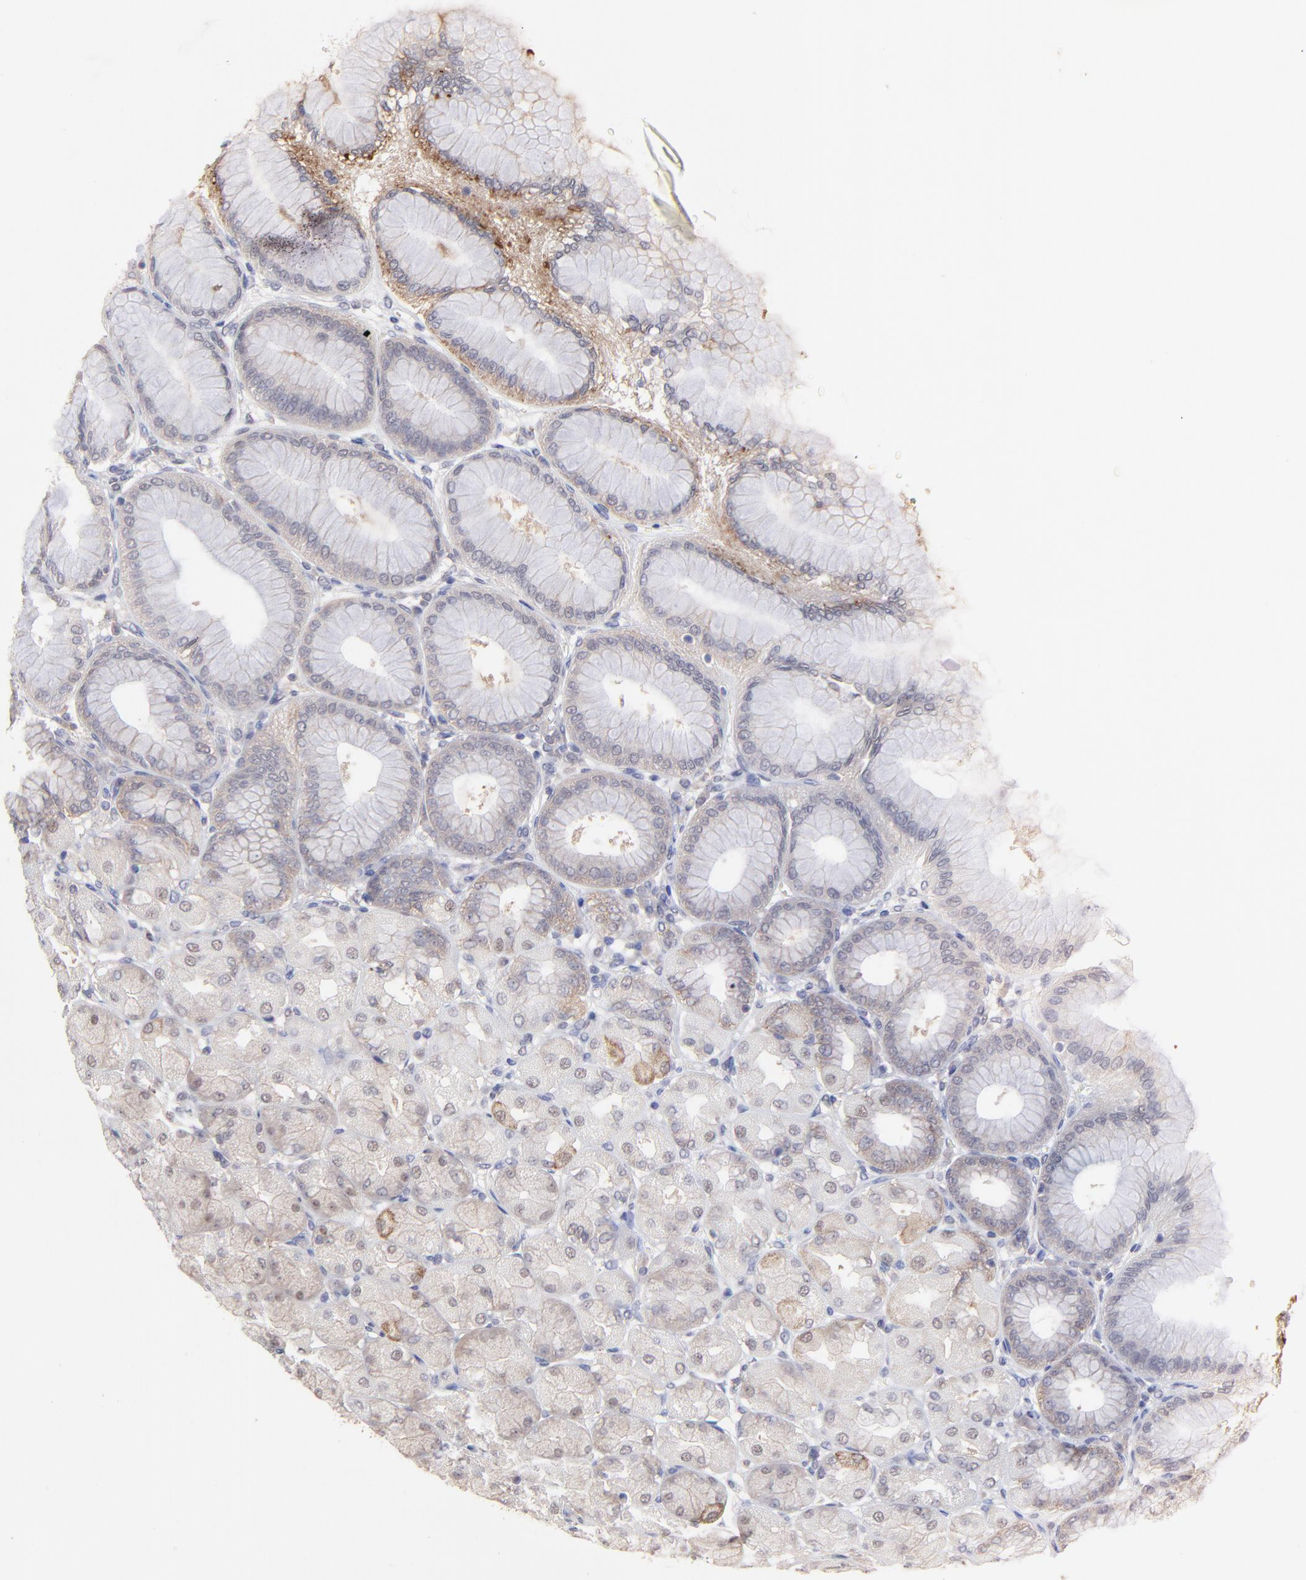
{"staining": {"intensity": "weak", "quantity": ">75%", "location": "cytoplasmic/membranous,nuclear"}, "tissue": "stomach", "cell_type": "Glandular cells", "image_type": "normal", "snomed": [{"axis": "morphology", "description": "Normal tissue, NOS"}, {"axis": "topography", "description": "Stomach, upper"}], "caption": "Immunohistochemistry histopathology image of normal stomach: human stomach stained using immunohistochemistry (IHC) displays low levels of weak protein expression localized specifically in the cytoplasmic/membranous,nuclear of glandular cells, appearing as a cytoplasmic/membranous,nuclear brown color.", "gene": "PSMD14", "patient": {"sex": "female", "age": 56}}